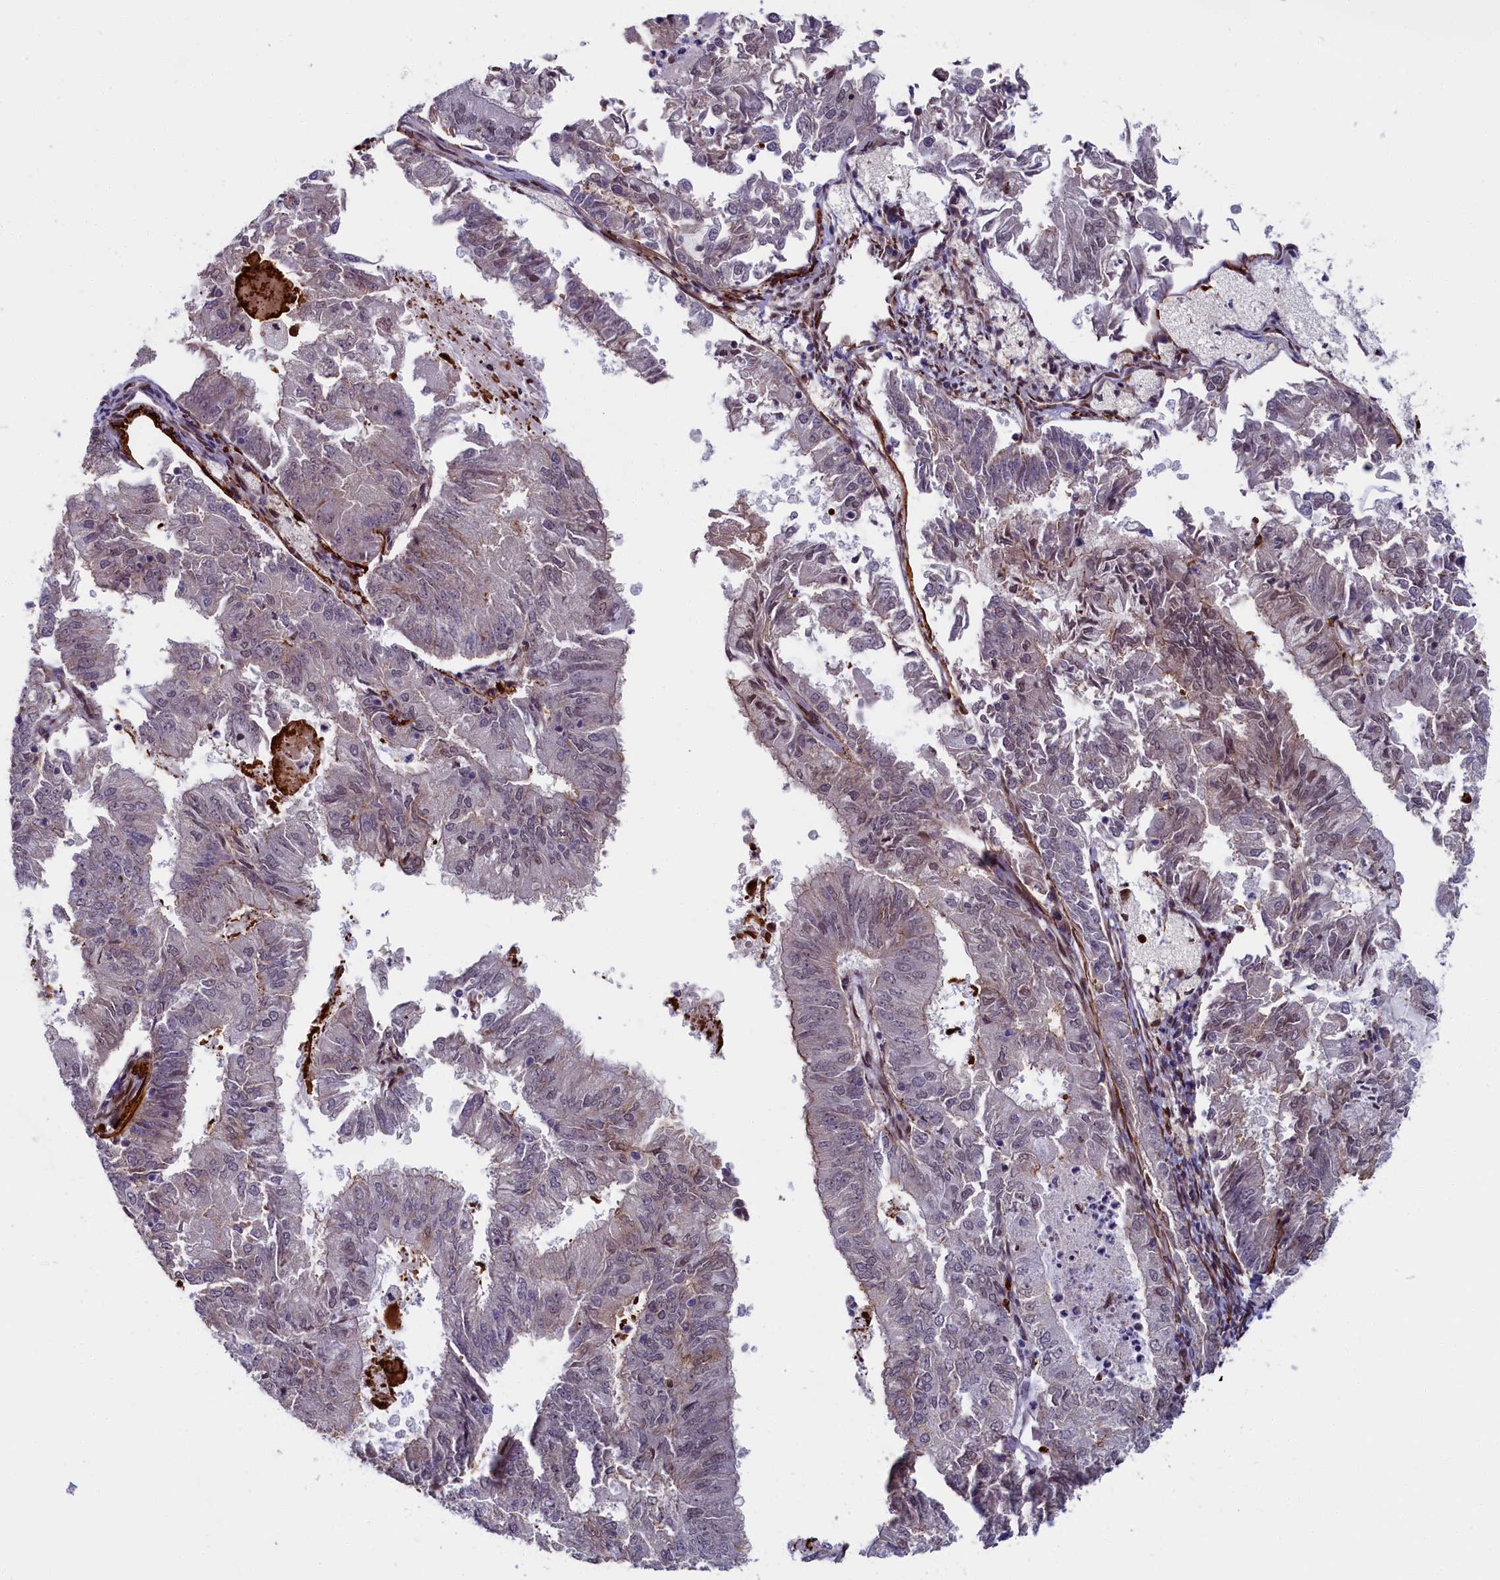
{"staining": {"intensity": "weak", "quantity": "<25%", "location": "nuclear"}, "tissue": "endometrial cancer", "cell_type": "Tumor cells", "image_type": "cancer", "snomed": [{"axis": "morphology", "description": "Adenocarcinoma, NOS"}, {"axis": "topography", "description": "Endometrium"}], "caption": "Immunohistochemical staining of human endometrial cancer (adenocarcinoma) exhibits no significant expression in tumor cells. (DAB immunohistochemistry with hematoxylin counter stain).", "gene": "GPSM1", "patient": {"sex": "female", "age": 57}}